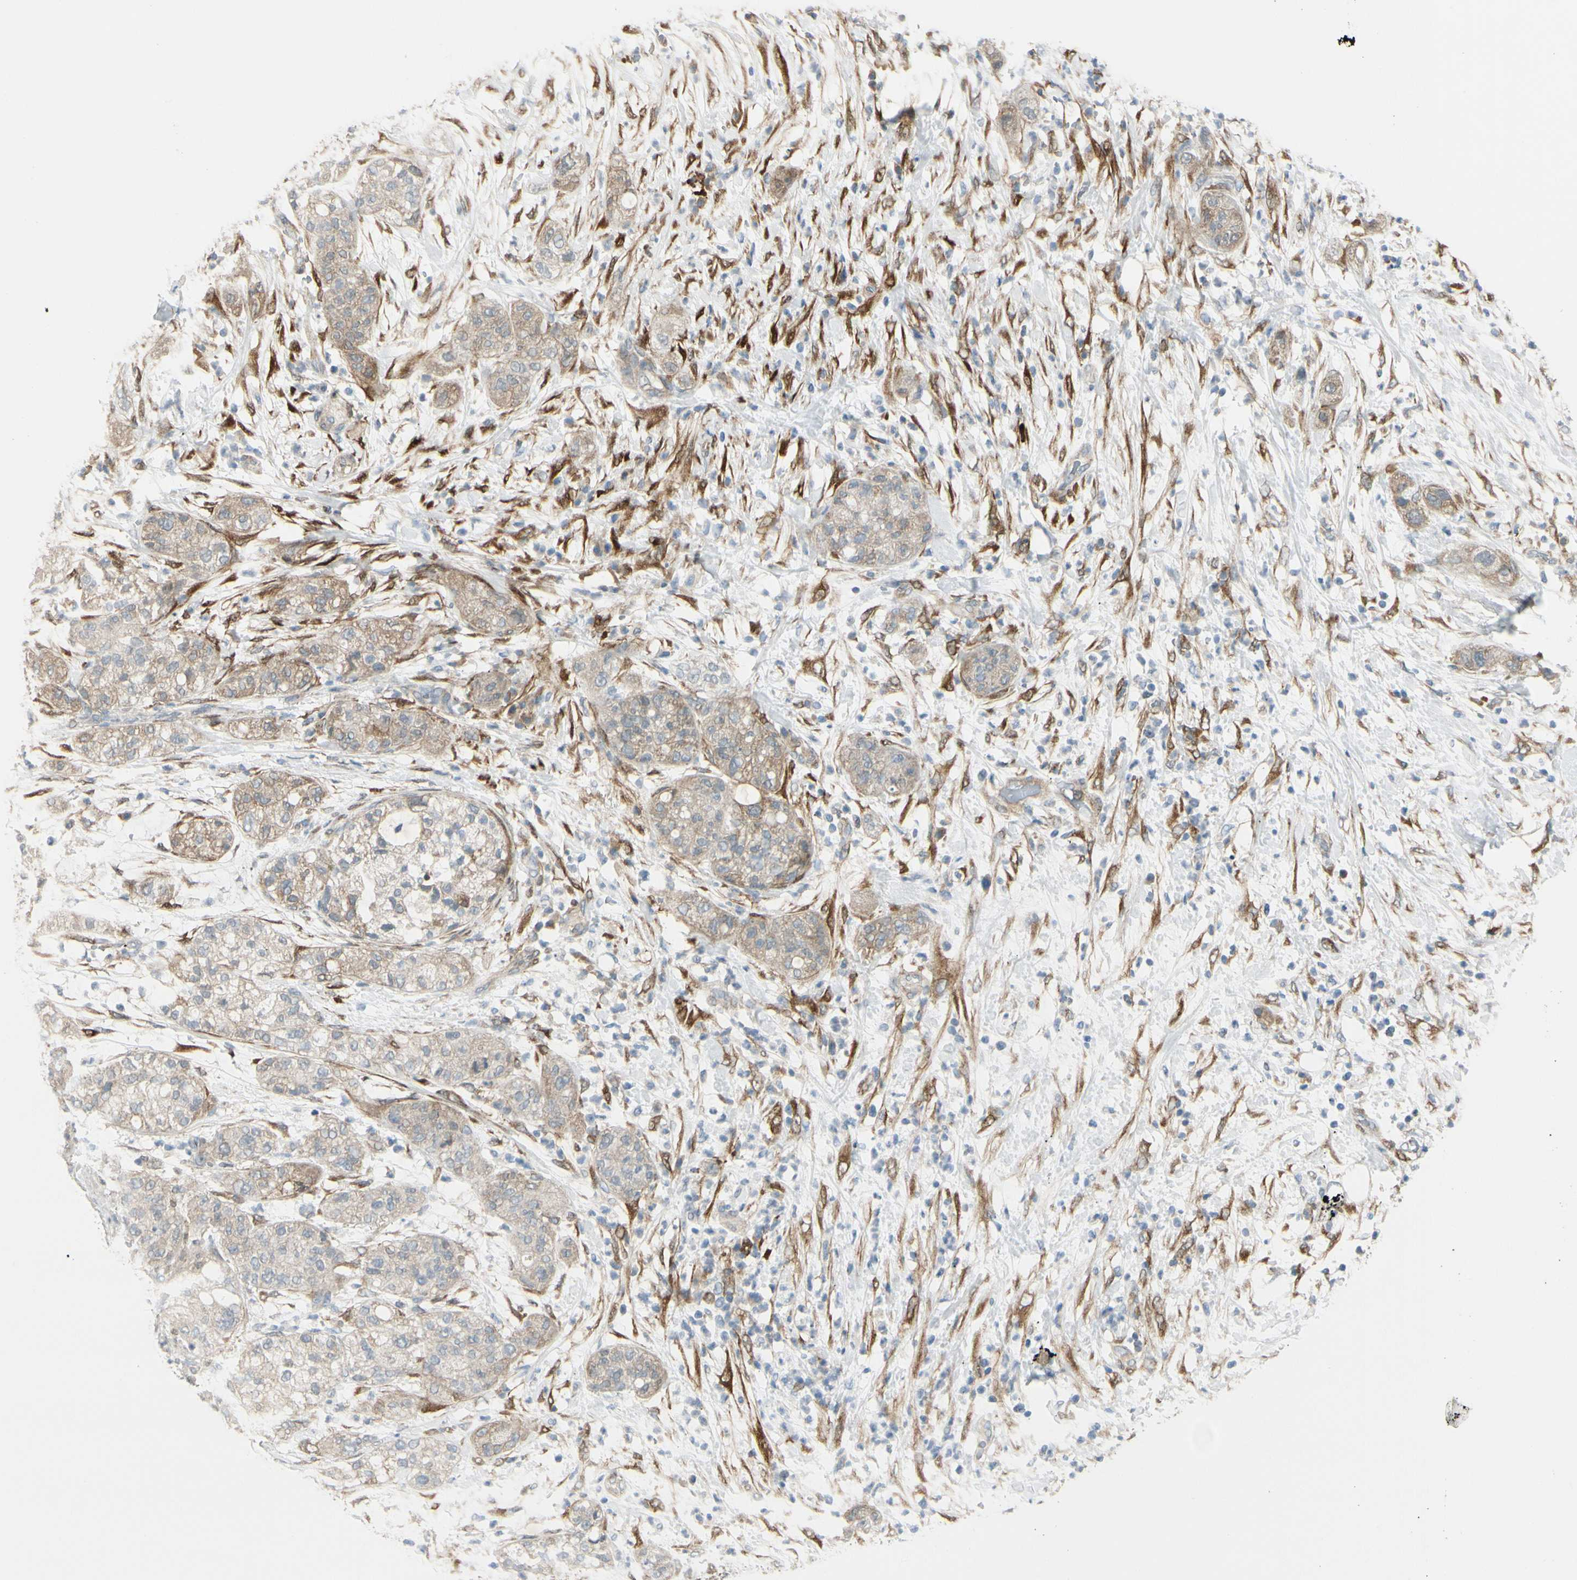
{"staining": {"intensity": "weak", "quantity": "25%-75%", "location": "cytoplasmic/membranous"}, "tissue": "pancreatic cancer", "cell_type": "Tumor cells", "image_type": "cancer", "snomed": [{"axis": "morphology", "description": "Adenocarcinoma, NOS"}, {"axis": "topography", "description": "Pancreas"}], "caption": "DAB immunohistochemical staining of pancreatic cancer demonstrates weak cytoplasmic/membranous protein positivity in about 25%-75% of tumor cells. (brown staining indicates protein expression, while blue staining denotes nuclei).", "gene": "FHL2", "patient": {"sex": "female", "age": 78}}